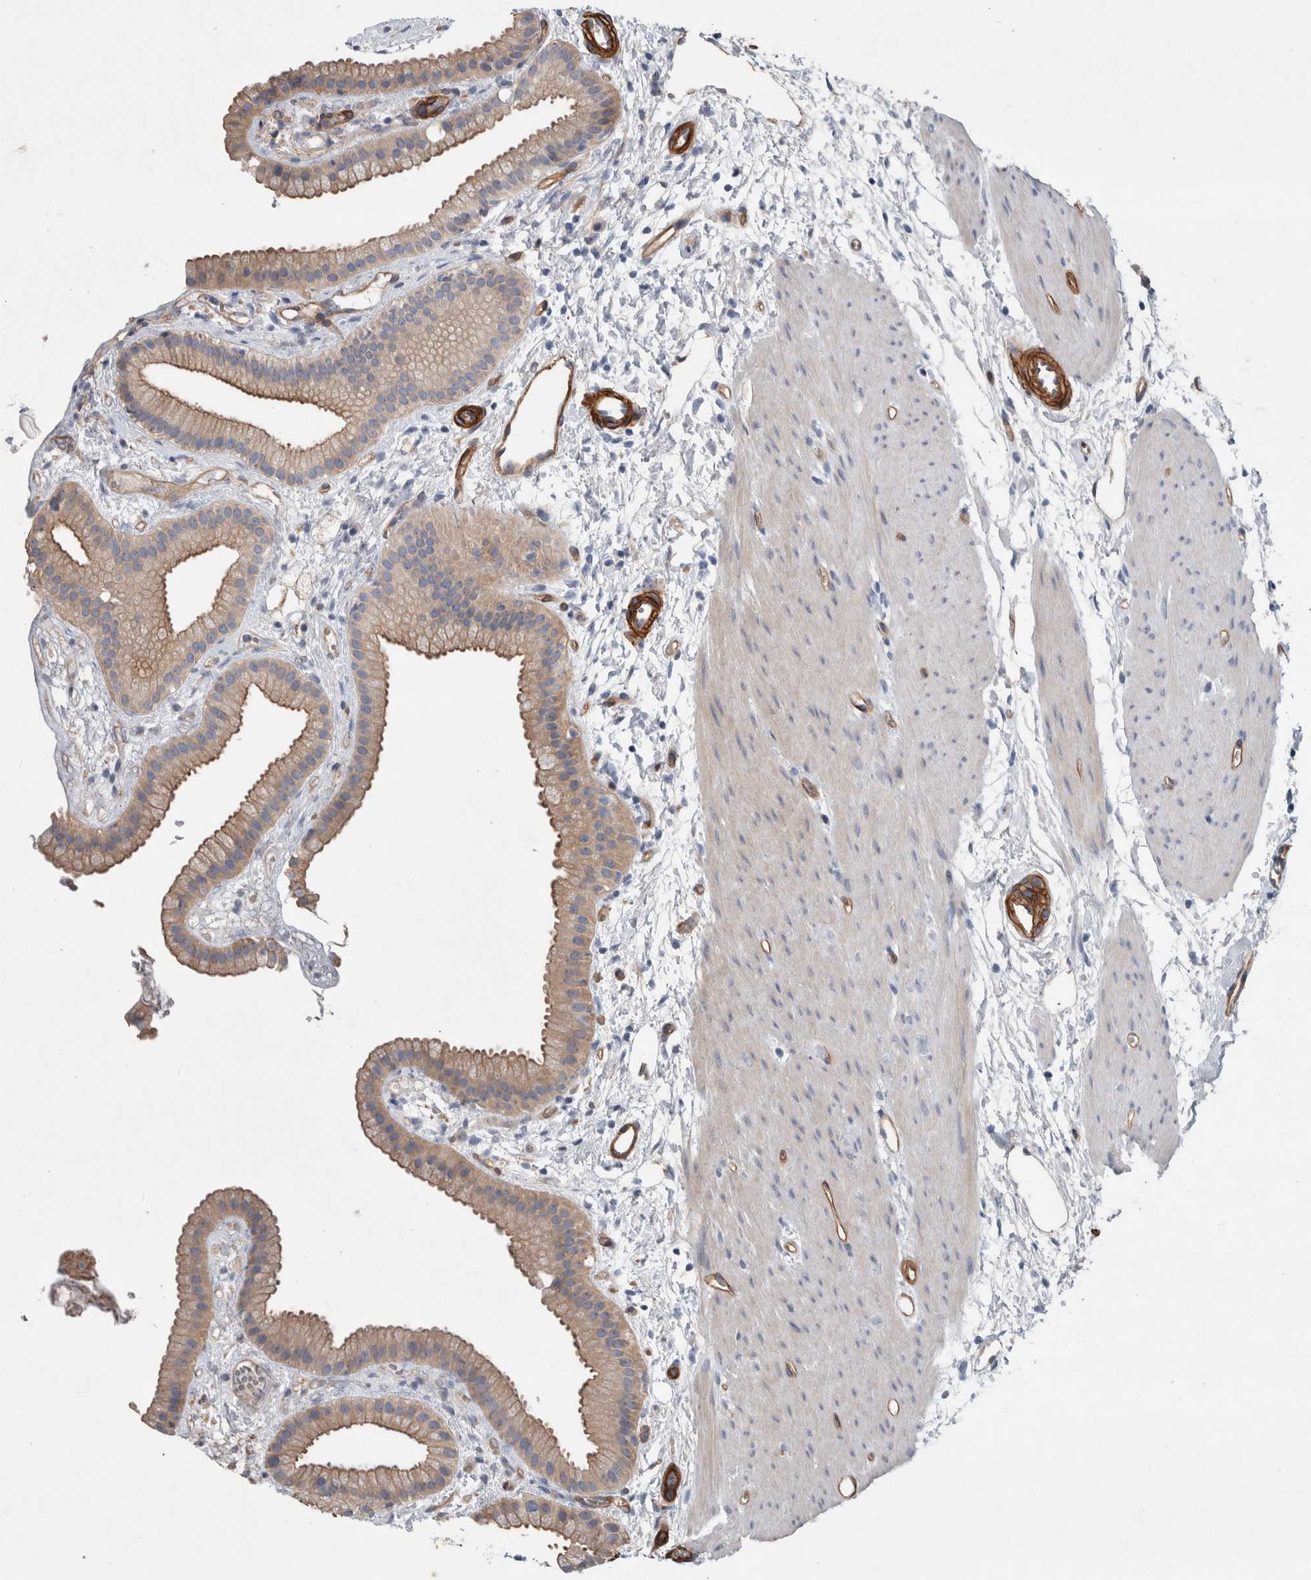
{"staining": {"intensity": "moderate", "quantity": ">75%", "location": "cytoplasmic/membranous"}, "tissue": "gallbladder", "cell_type": "Glandular cells", "image_type": "normal", "snomed": [{"axis": "morphology", "description": "Normal tissue, NOS"}, {"axis": "topography", "description": "Gallbladder"}], "caption": "Brown immunohistochemical staining in unremarkable gallbladder reveals moderate cytoplasmic/membranous expression in approximately >75% of glandular cells.", "gene": "BCAM", "patient": {"sex": "female", "age": 64}}